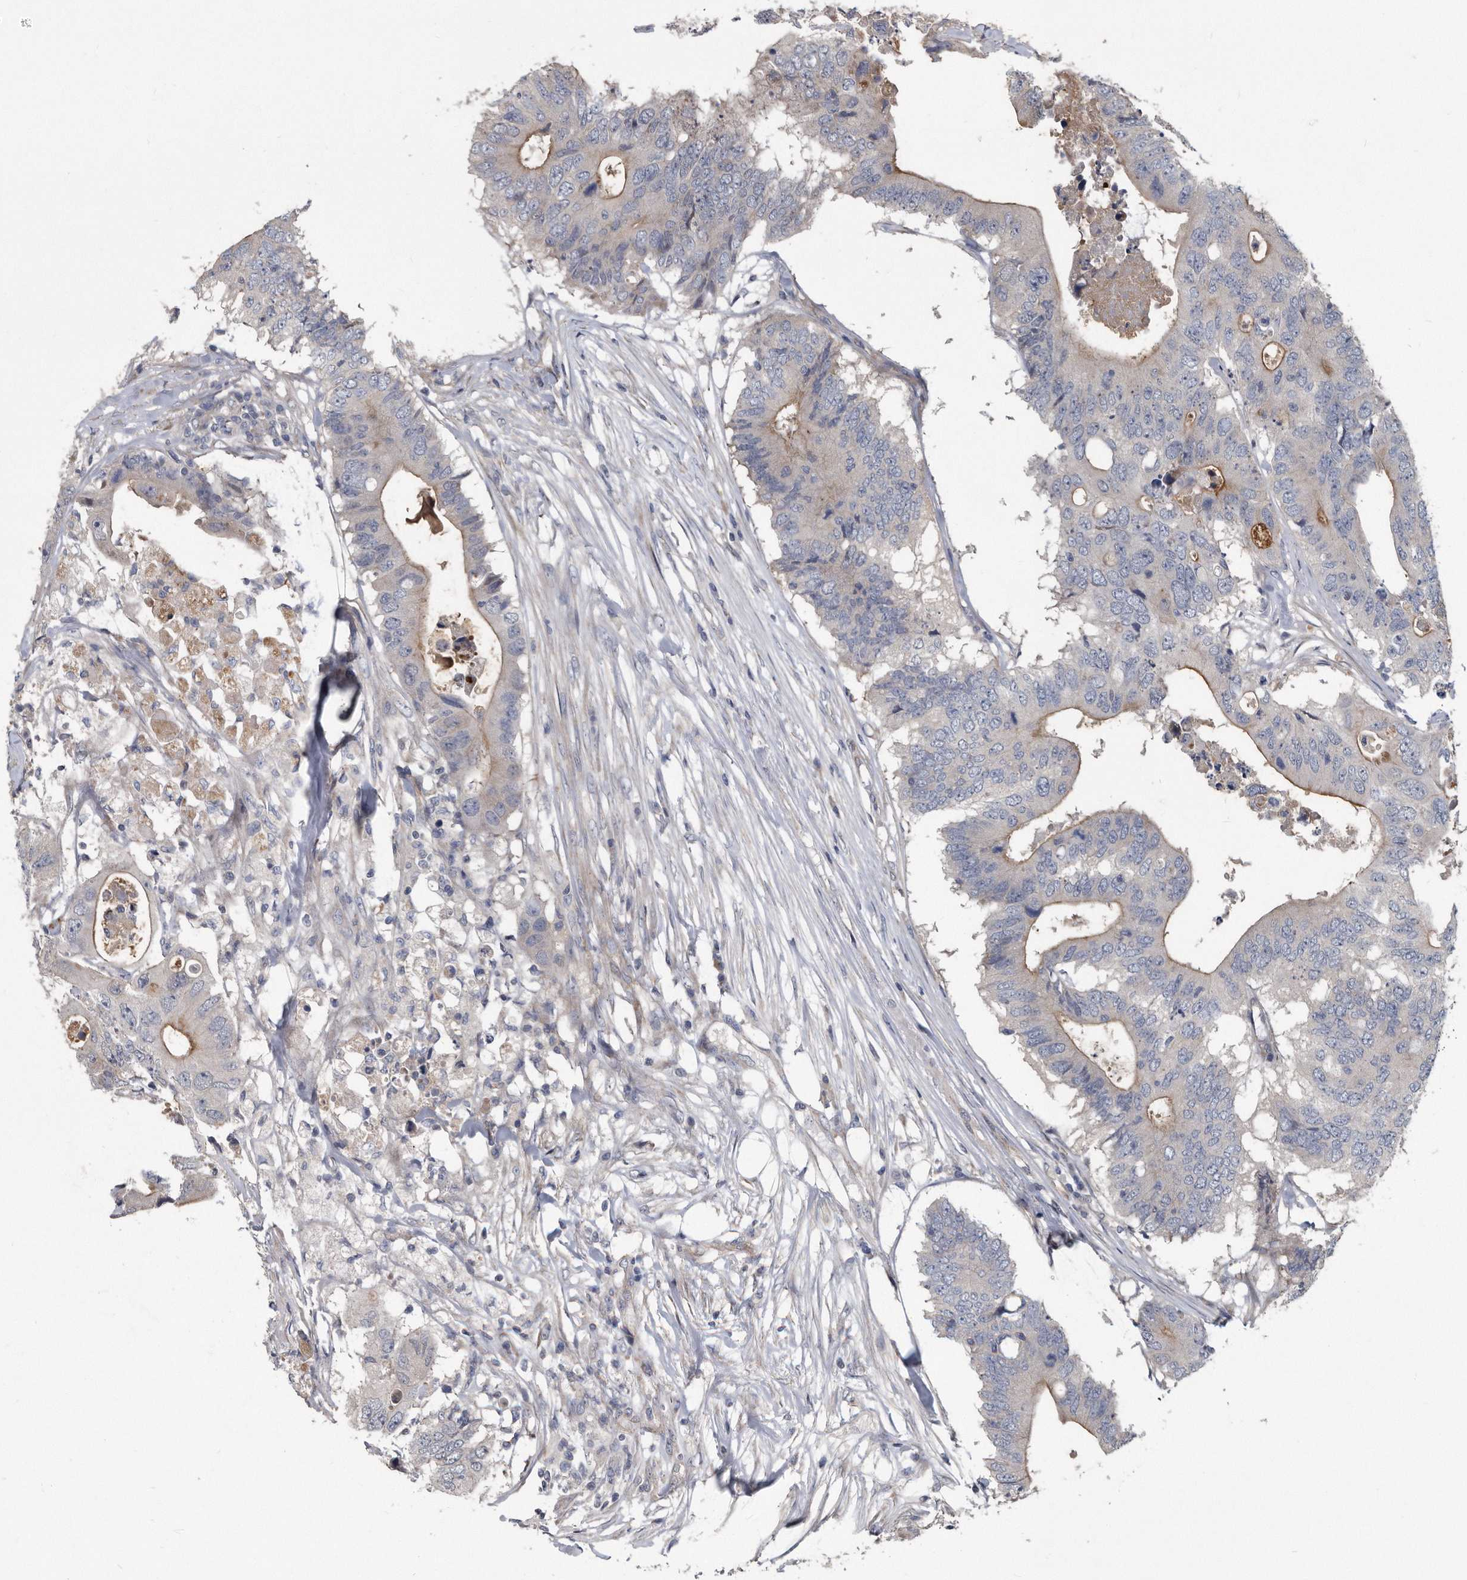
{"staining": {"intensity": "weak", "quantity": "<25%", "location": "cytoplasmic/membranous"}, "tissue": "colorectal cancer", "cell_type": "Tumor cells", "image_type": "cancer", "snomed": [{"axis": "morphology", "description": "Adenocarcinoma, NOS"}, {"axis": "topography", "description": "Colon"}], "caption": "Immunohistochemistry of colorectal cancer demonstrates no expression in tumor cells.", "gene": "ARMCX1", "patient": {"sex": "male", "age": 71}}